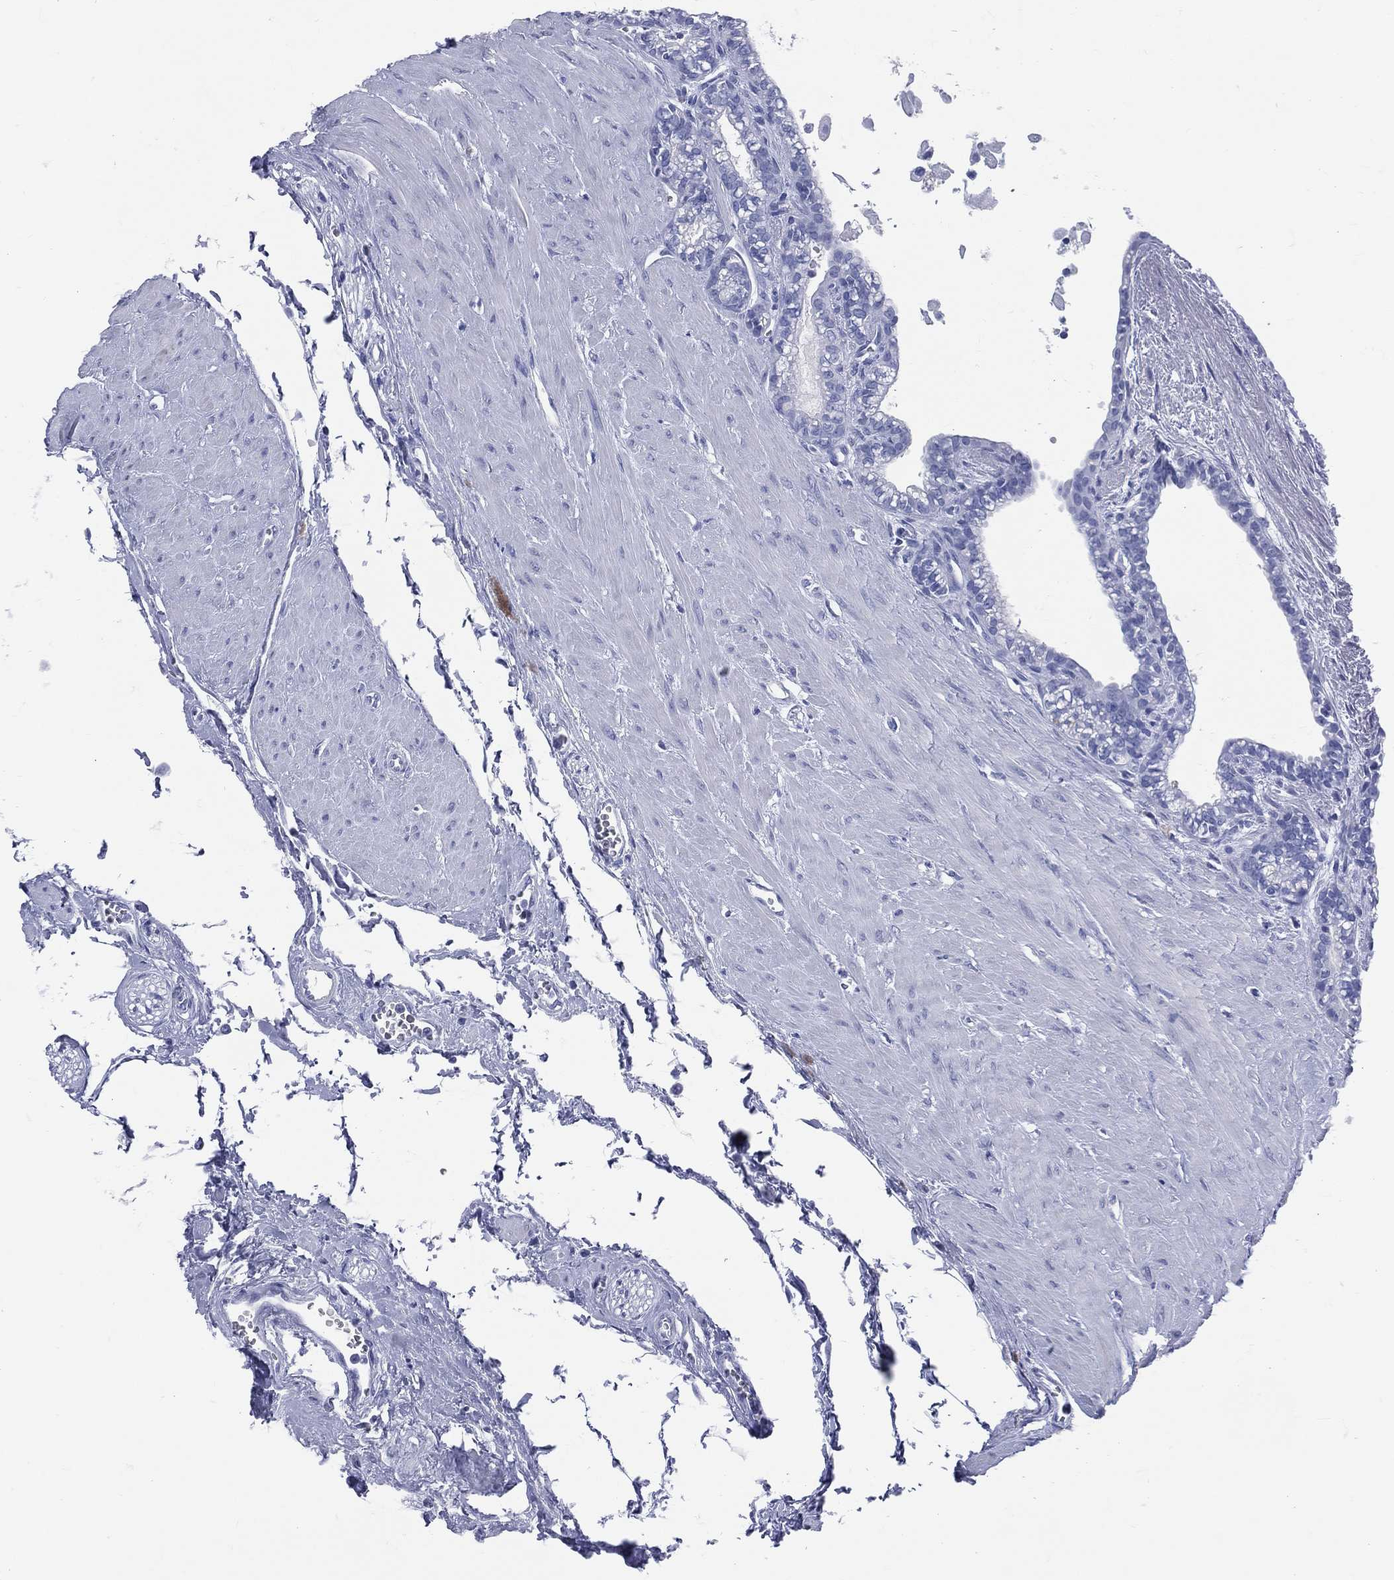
{"staining": {"intensity": "negative", "quantity": "none", "location": "none"}, "tissue": "seminal vesicle", "cell_type": "Glandular cells", "image_type": "normal", "snomed": [{"axis": "morphology", "description": "Normal tissue, NOS"}, {"axis": "morphology", "description": "Urothelial carcinoma, NOS"}, {"axis": "topography", "description": "Urinary bladder"}, {"axis": "topography", "description": "Seminal veicle"}], "caption": "DAB (3,3'-diaminobenzidine) immunohistochemical staining of unremarkable seminal vesicle reveals no significant positivity in glandular cells.", "gene": "CYLC1", "patient": {"sex": "male", "age": 76}}